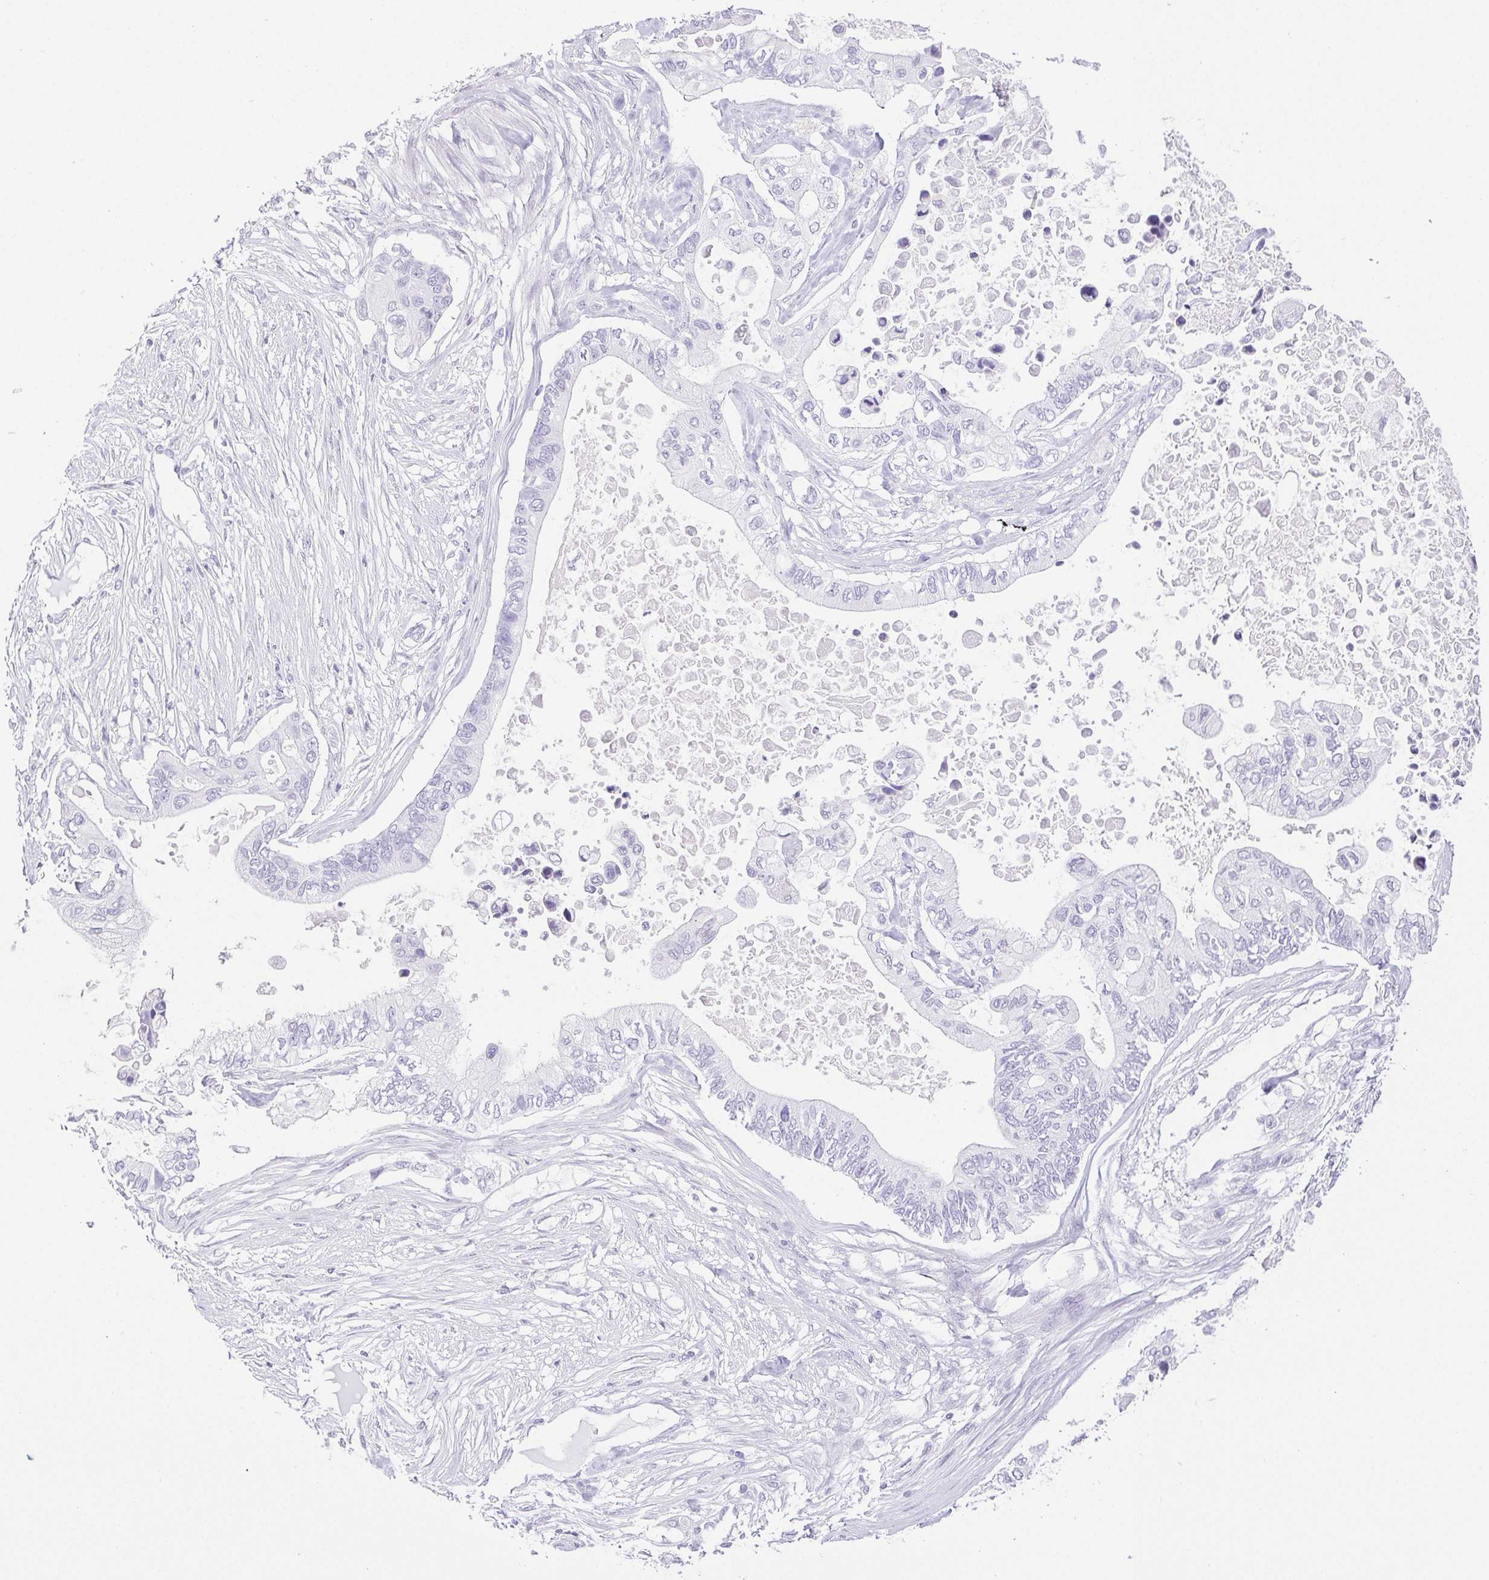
{"staining": {"intensity": "negative", "quantity": "none", "location": "none"}, "tissue": "pancreatic cancer", "cell_type": "Tumor cells", "image_type": "cancer", "snomed": [{"axis": "morphology", "description": "Adenocarcinoma, NOS"}, {"axis": "topography", "description": "Pancreas"}], "caption": "Image shows no protein staining in tumor cells of adenocarcinoma (pancreatic) tissue.", "gene": "HLA-G", "patient": {"sex": "female", "age": 63}}